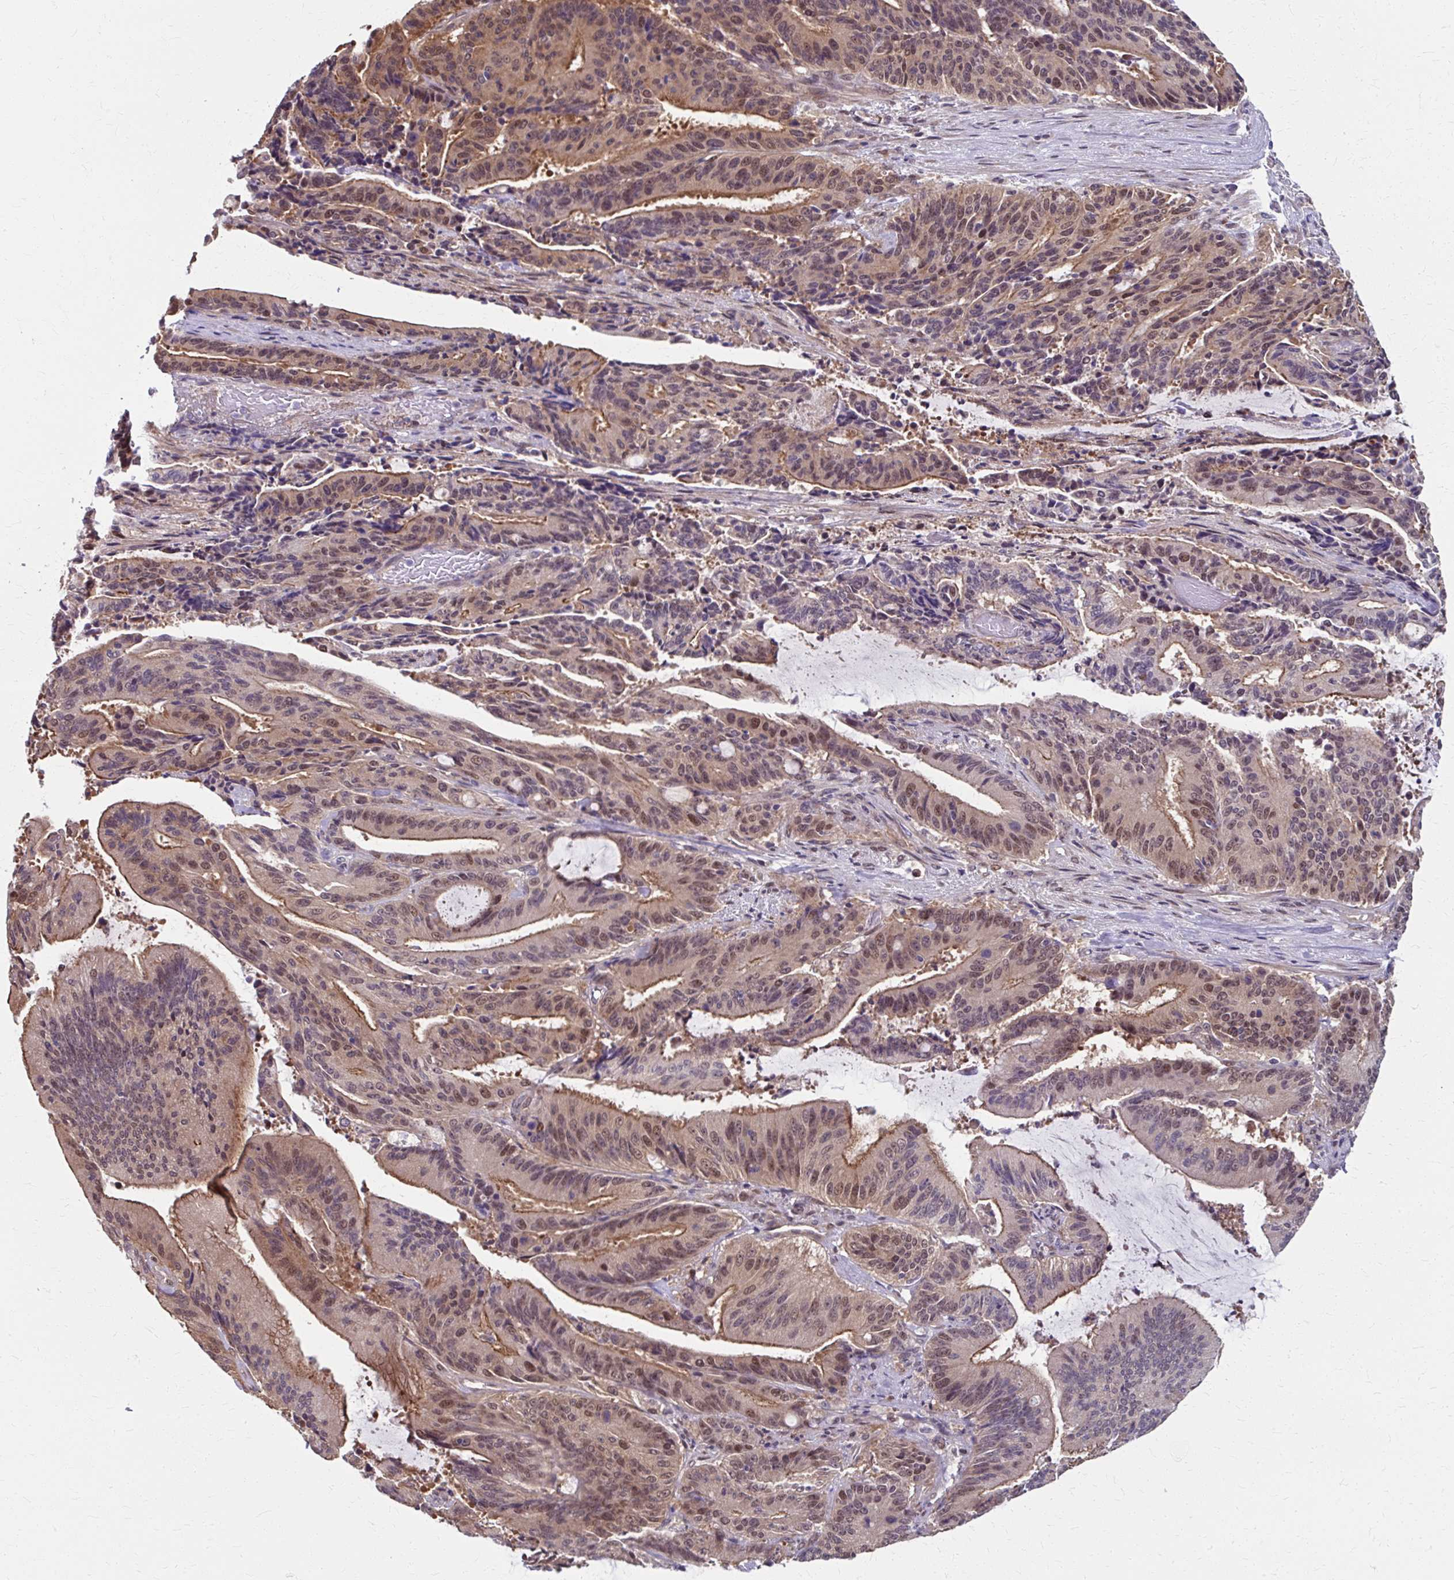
{"staining": {"intensity": "moderate", "quantity": "25%-75%", "location": "cytoplasmic/membranous,nuclear"}, "tissue": "liver cancer", "cell_type": "Tumor cells", "image_type": "cancer", "snomed": [{"axis": "morphology", "description": "Normal tissue, NOS"}, {"axis": "morphology", "description": "Cholangiocarcinoma"}, {"axis": "topography", "description": "Liver"}, {"axis": "topography", "description": "Peripheral nerve tissue"}], "caption": "Human cholangiocarcinoma (liver) stained with a protein marker exhibits moderate staining in tumor cells.", "gene": "ZNF555", "patient": {"sex": "female", "age": 73}}